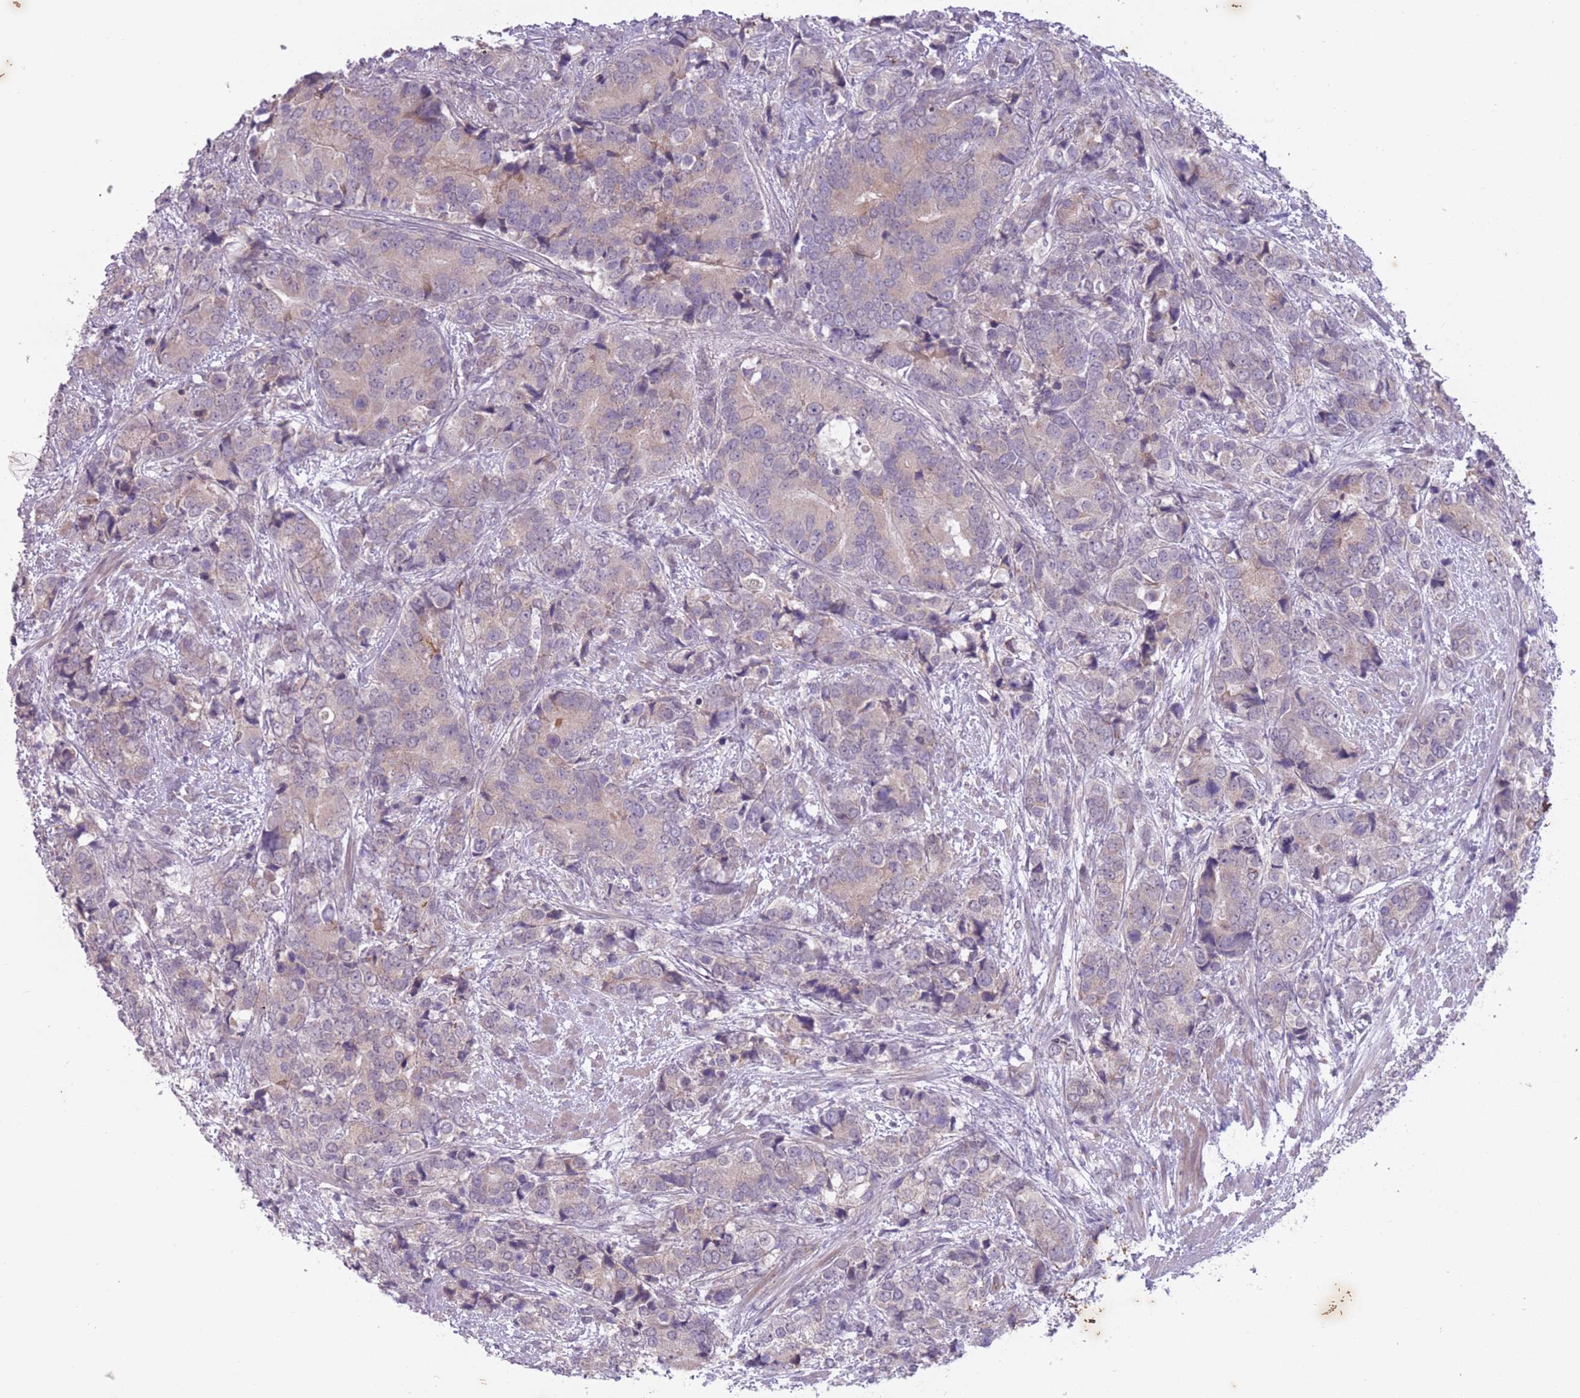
{"staining": {"intensity": "moderate", "quantity": "25%-75%", "location": "cytoplasmic/membranous"}, "tissue": "prostate cancer", "cell_type": "Tumor cells", "image_type": "cancer", "snomed": [{"axis": "morphology", "description": "Adenocarcinoma, High grade"}, {"axis": "topography", "description": "Prostate"}], "caption": "Human adenocarcinoma (high-grade) (prostate) stained with a protein marker shows moderate staining in tumor cells.", "gene": "ARPIN", "patient": {"sex": "male", "age": 62}}